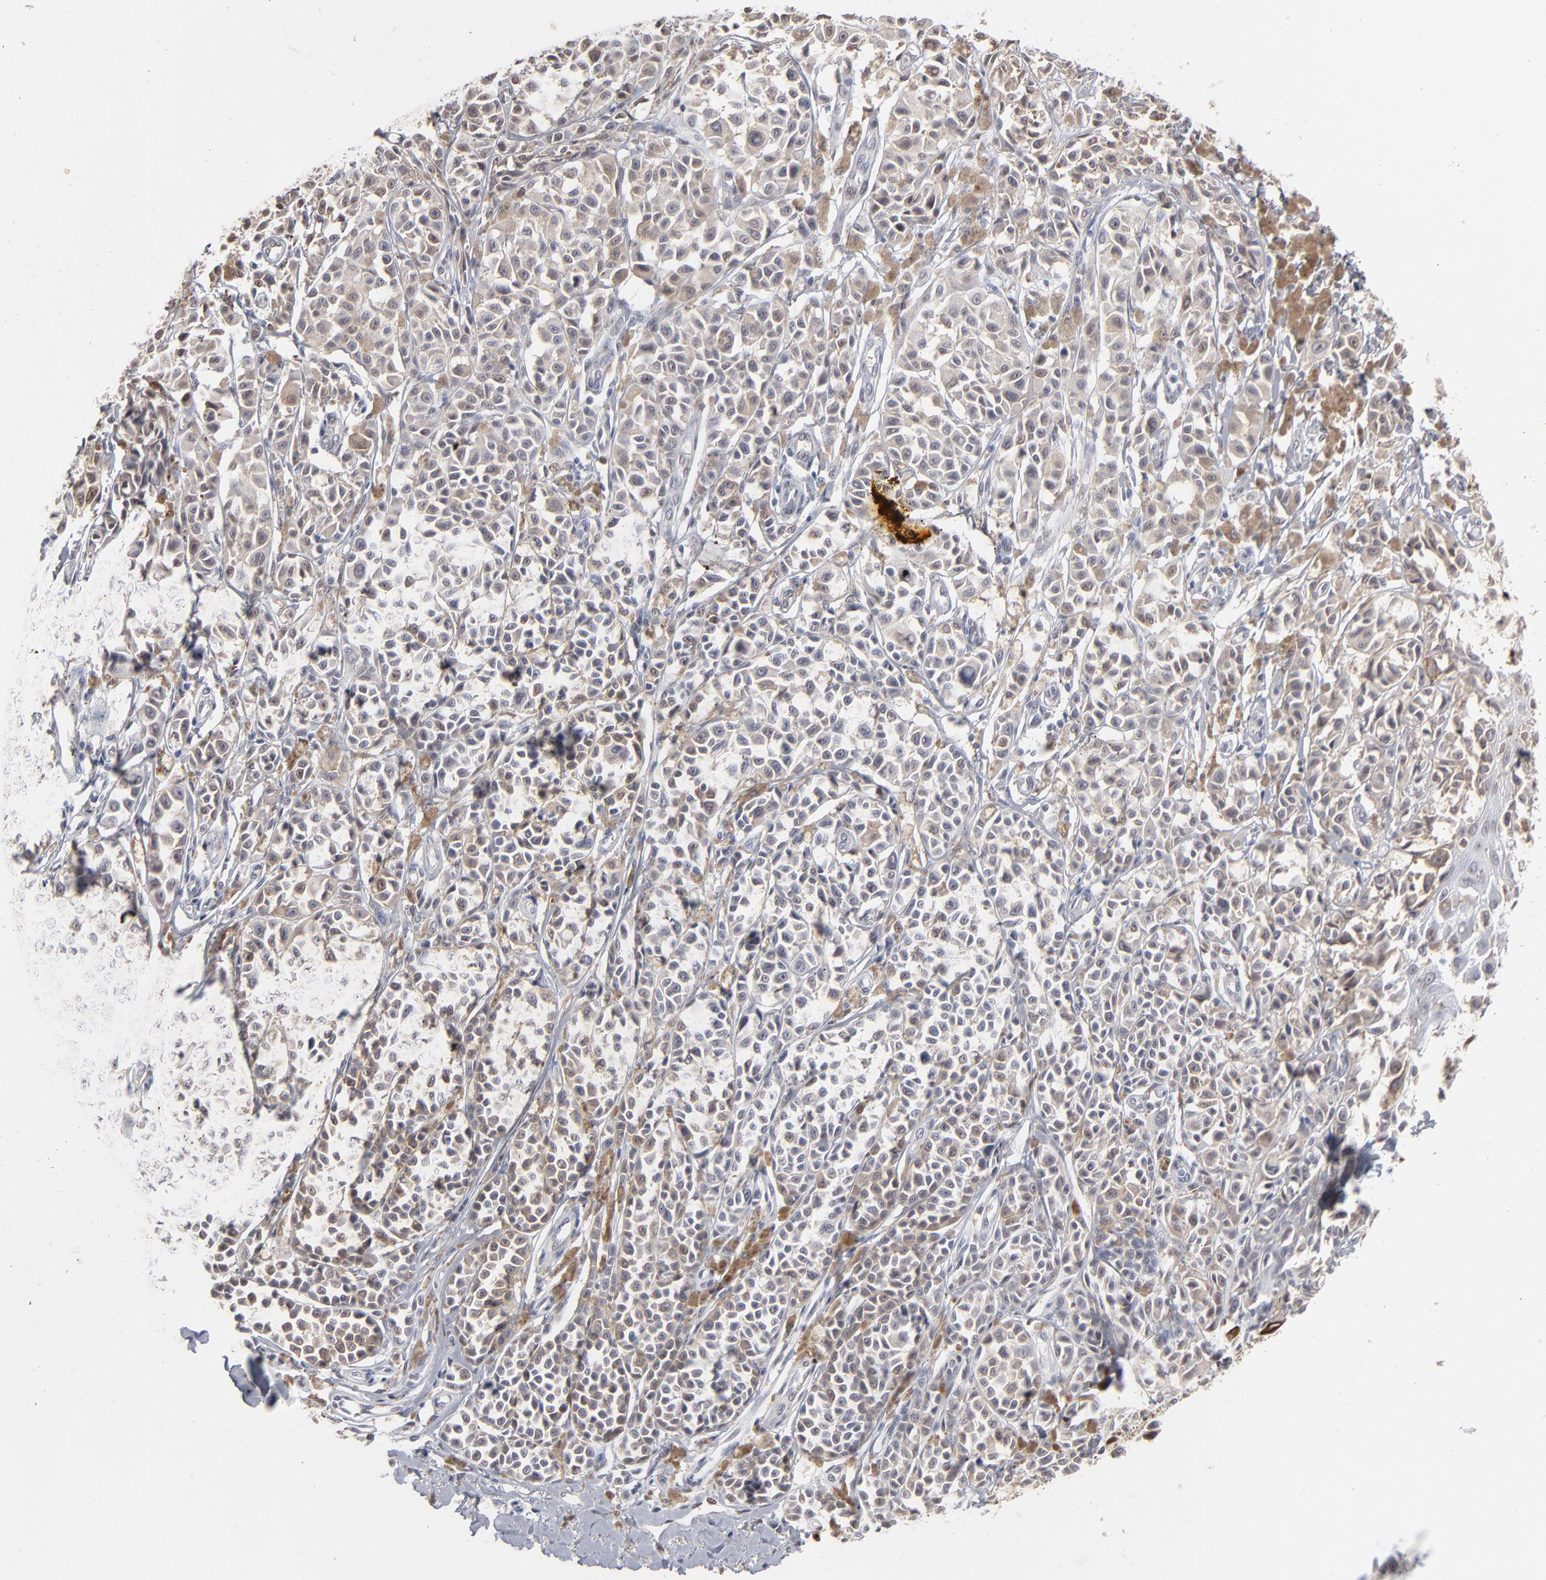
{"staining": {"intensity": "moderate", "quantity": "25%-75%", "location": "cytoplasmic/membranous"}, "tissue": "melanoma", "cell_type": "Tumor cells", "image_type": "cancer", "snomed": [{"axis": "morphology", "description": "Malignant melanoma, NOS"}, {"axis": "topography", "description": "Skin"}], "caption": "A high-resolution histopathology image shows immunohistochemistry staining of melanoma, which reveals moderate cytoplasmic/membranous positivity in approximately 25%-75% of tumor cells.", "gene": "RBM3", "patient": {"sex": "female", "age": 38}}